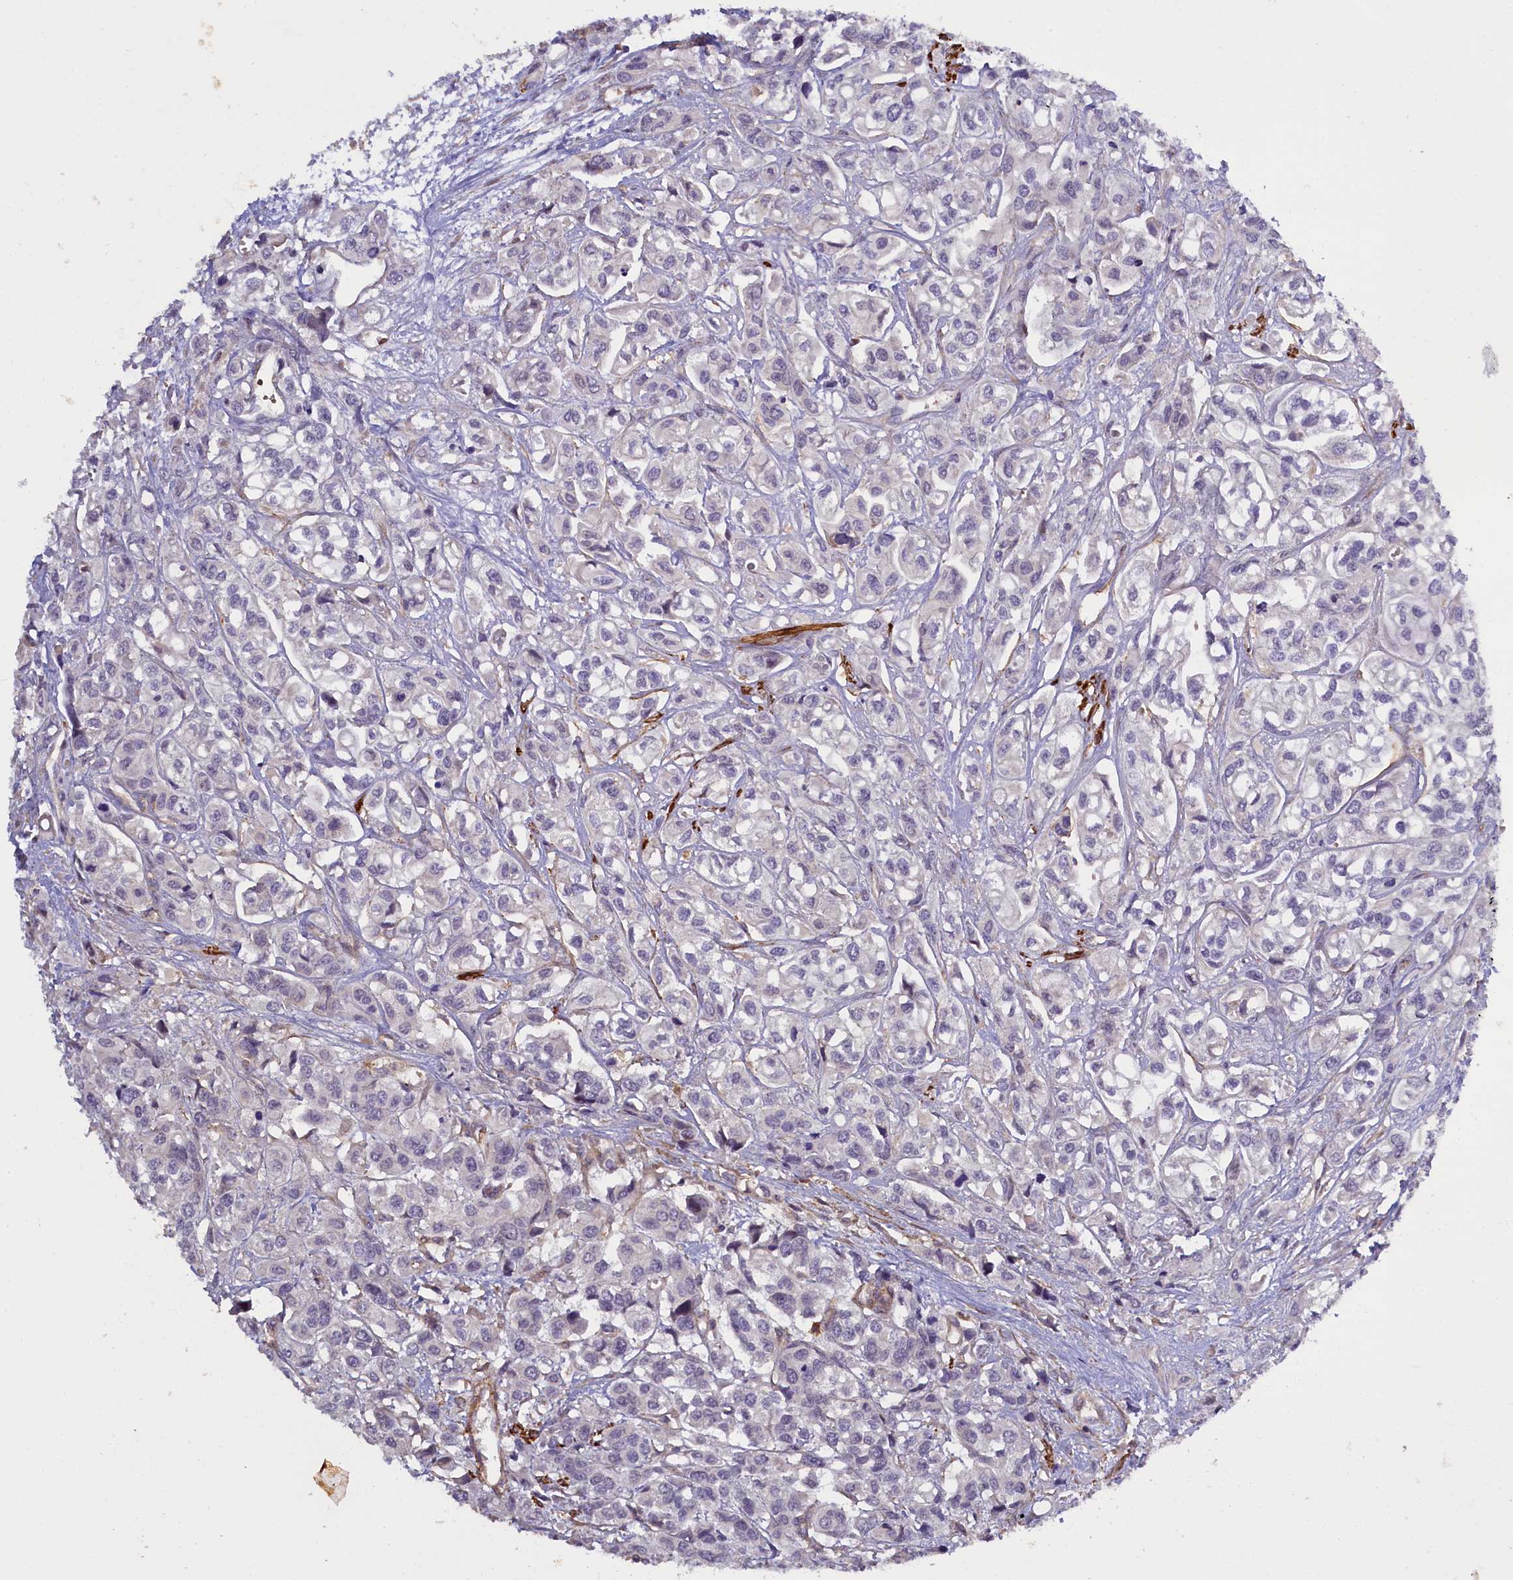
{"staining": {"intensity": "negative", "quantity": "none", "location": "none"}, "tissue": "urothelial cancer", "cell_type": "Tumor cells", "image_type": "cancer", "snomed": [{"axis": "morphology", "description": "Urothelial carcinoma, High grade"}, {"axis": "topography", "description": "Urinary bladder"}], "caption": "DAB immunohistochemical staining of human high-grade urothelial carcinoma shows no significant positivity in tumor cells.", "gene": "FUZ", "patient": {"sex": "male", "age": 67}}